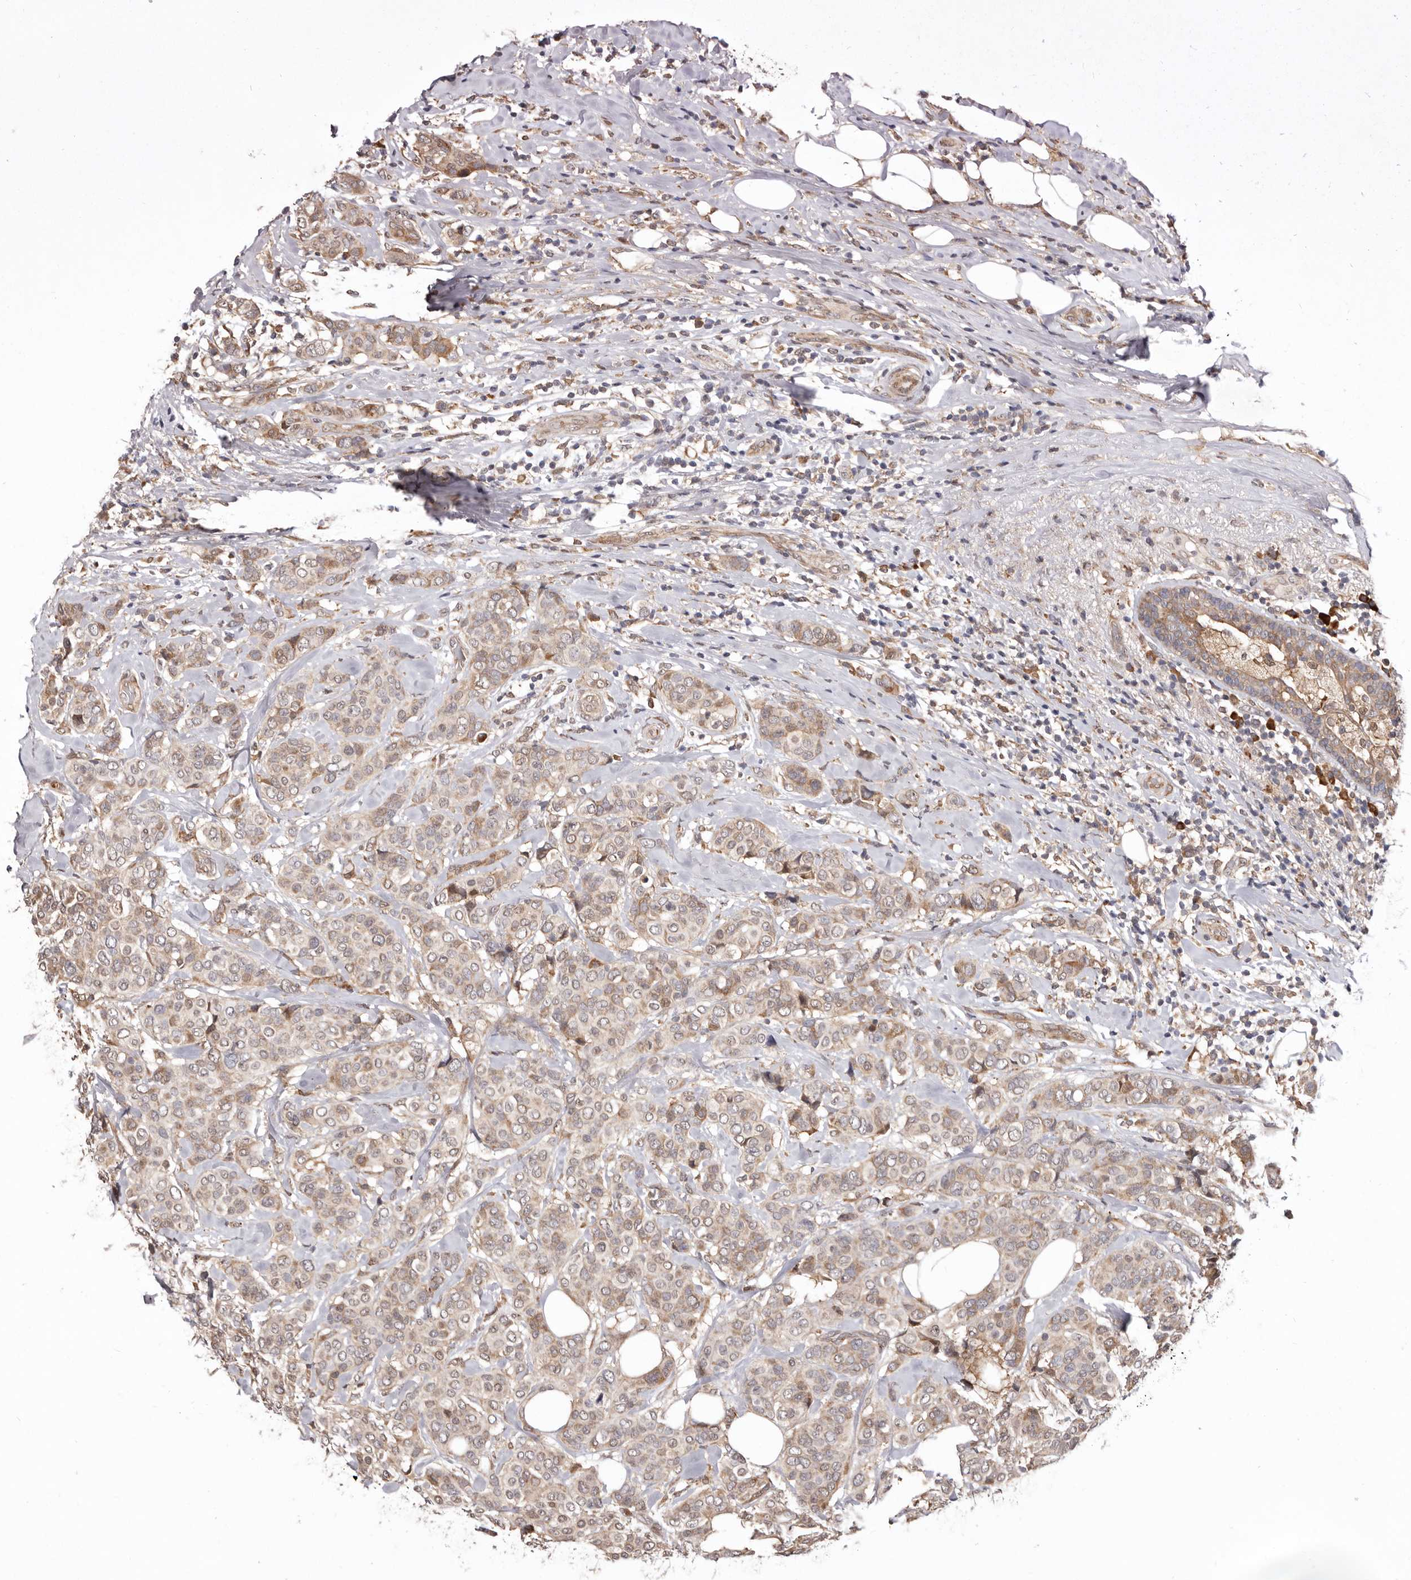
{"staining": {"intensity": "weak", "quantity": ">75%", "location": "cytoplasmic/membranous"}, "tissue": "breast cancer", "cell_type": "Tumor cells", "image_type": "cancer", "snomed": [{"axis": "morphology", "description": "Lobular carcinoma"}, {"axis": "topography", "description": "Breast"}], "caption": "Protein staining of lobular carcinoma (breast) tissue displays weak cytoplasmic/membranous expression in about >75% of tumor cells. The staining is performed using DAB (3,3'-diaminobenzidine) brown chromogen to label protein expression. The nuclei are counter-stained blue using hematoxylin.", "gene": "RRM2B", "patient": {"sex": "female", "age": 51}}